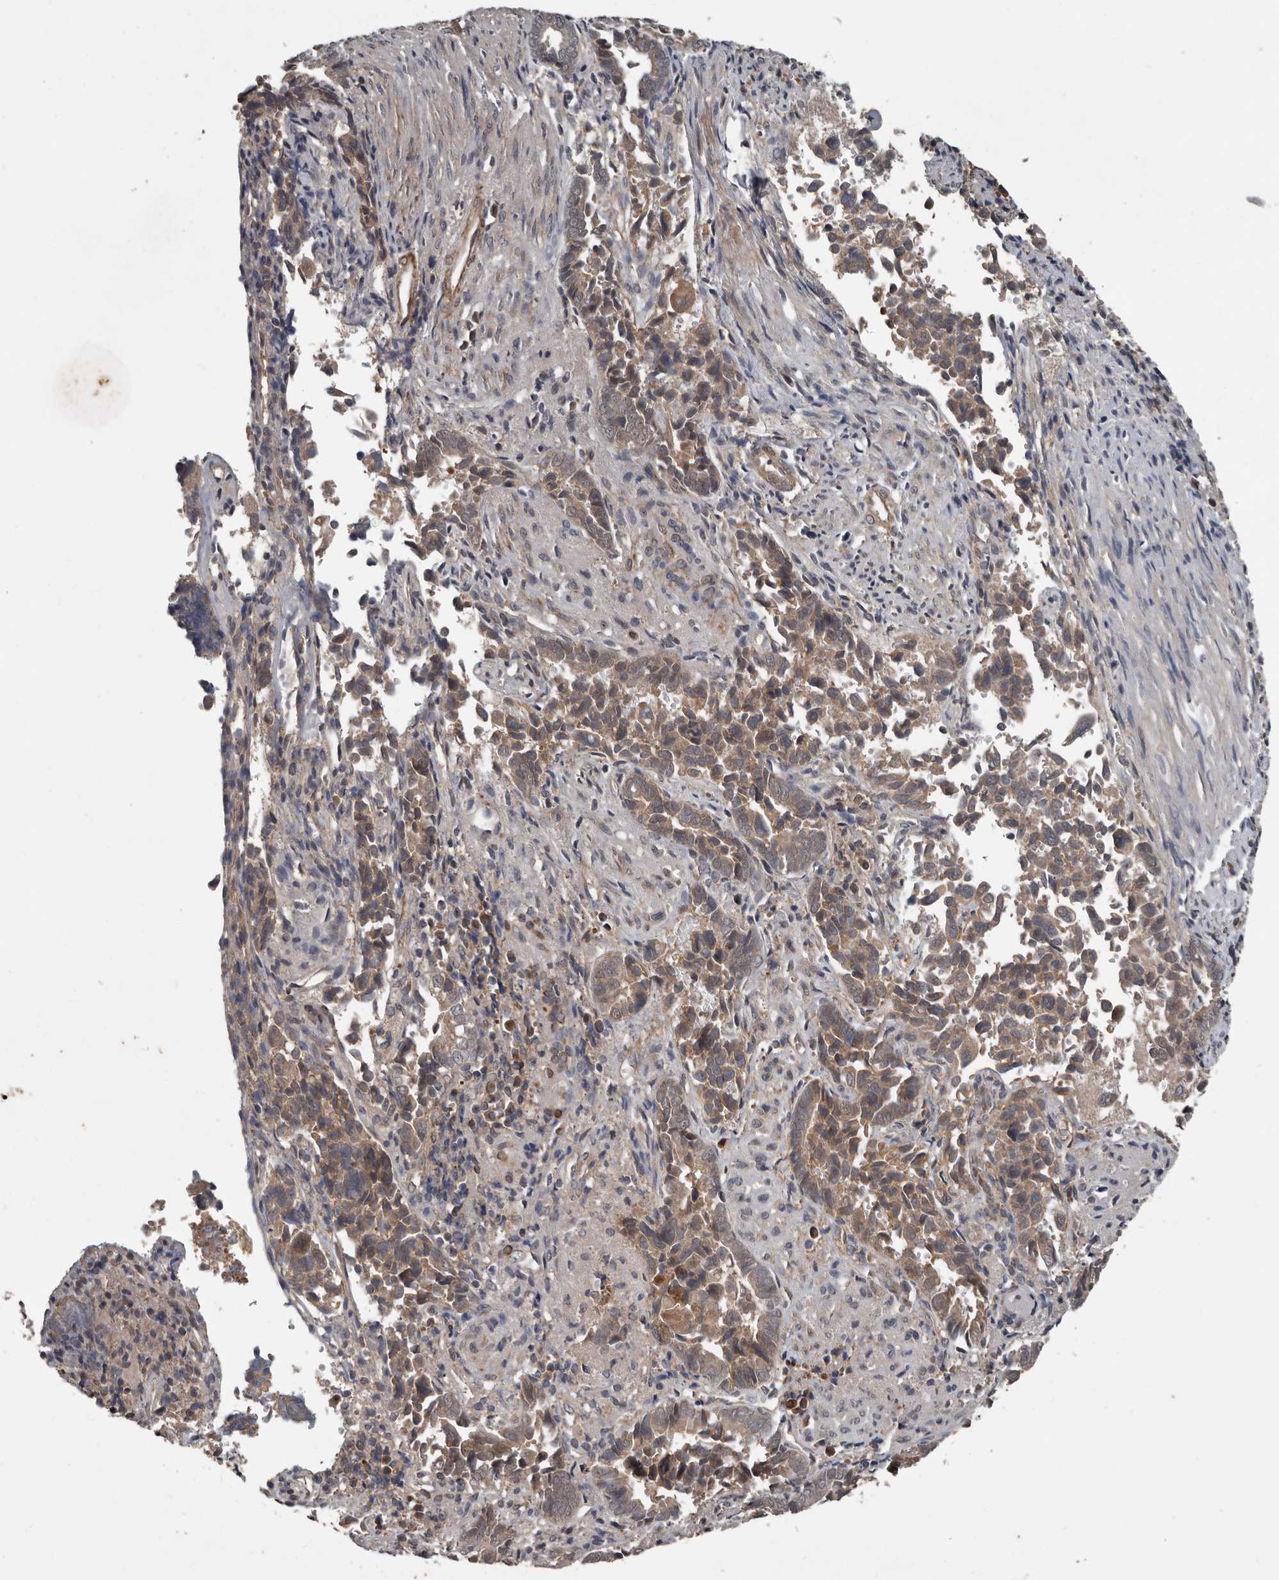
{"staining": {"intensity": "weak", "quantity": ">75%", "location": "cytoplasmic/membranous"}, "tissue": "liver cancer", "cell_type": "Tumor cells", "image_type": "cancer", "snomed": [{"axis": "morphology", "description": "Cholangiocarcinoma"}, {"axis": "topography", "description": "Liver"}], "caption": "Liver cancer (cholangiocarcinoma) was stained to show a protein in brown. There is low levels of weak cytoplasmic/membranous expression in about >75% of tumor cells. (DAB = brown stain, brightfield microscopy at high magnification).", "gene": "DNAJB4", "patient": {"sex": "female", "age": 79}}